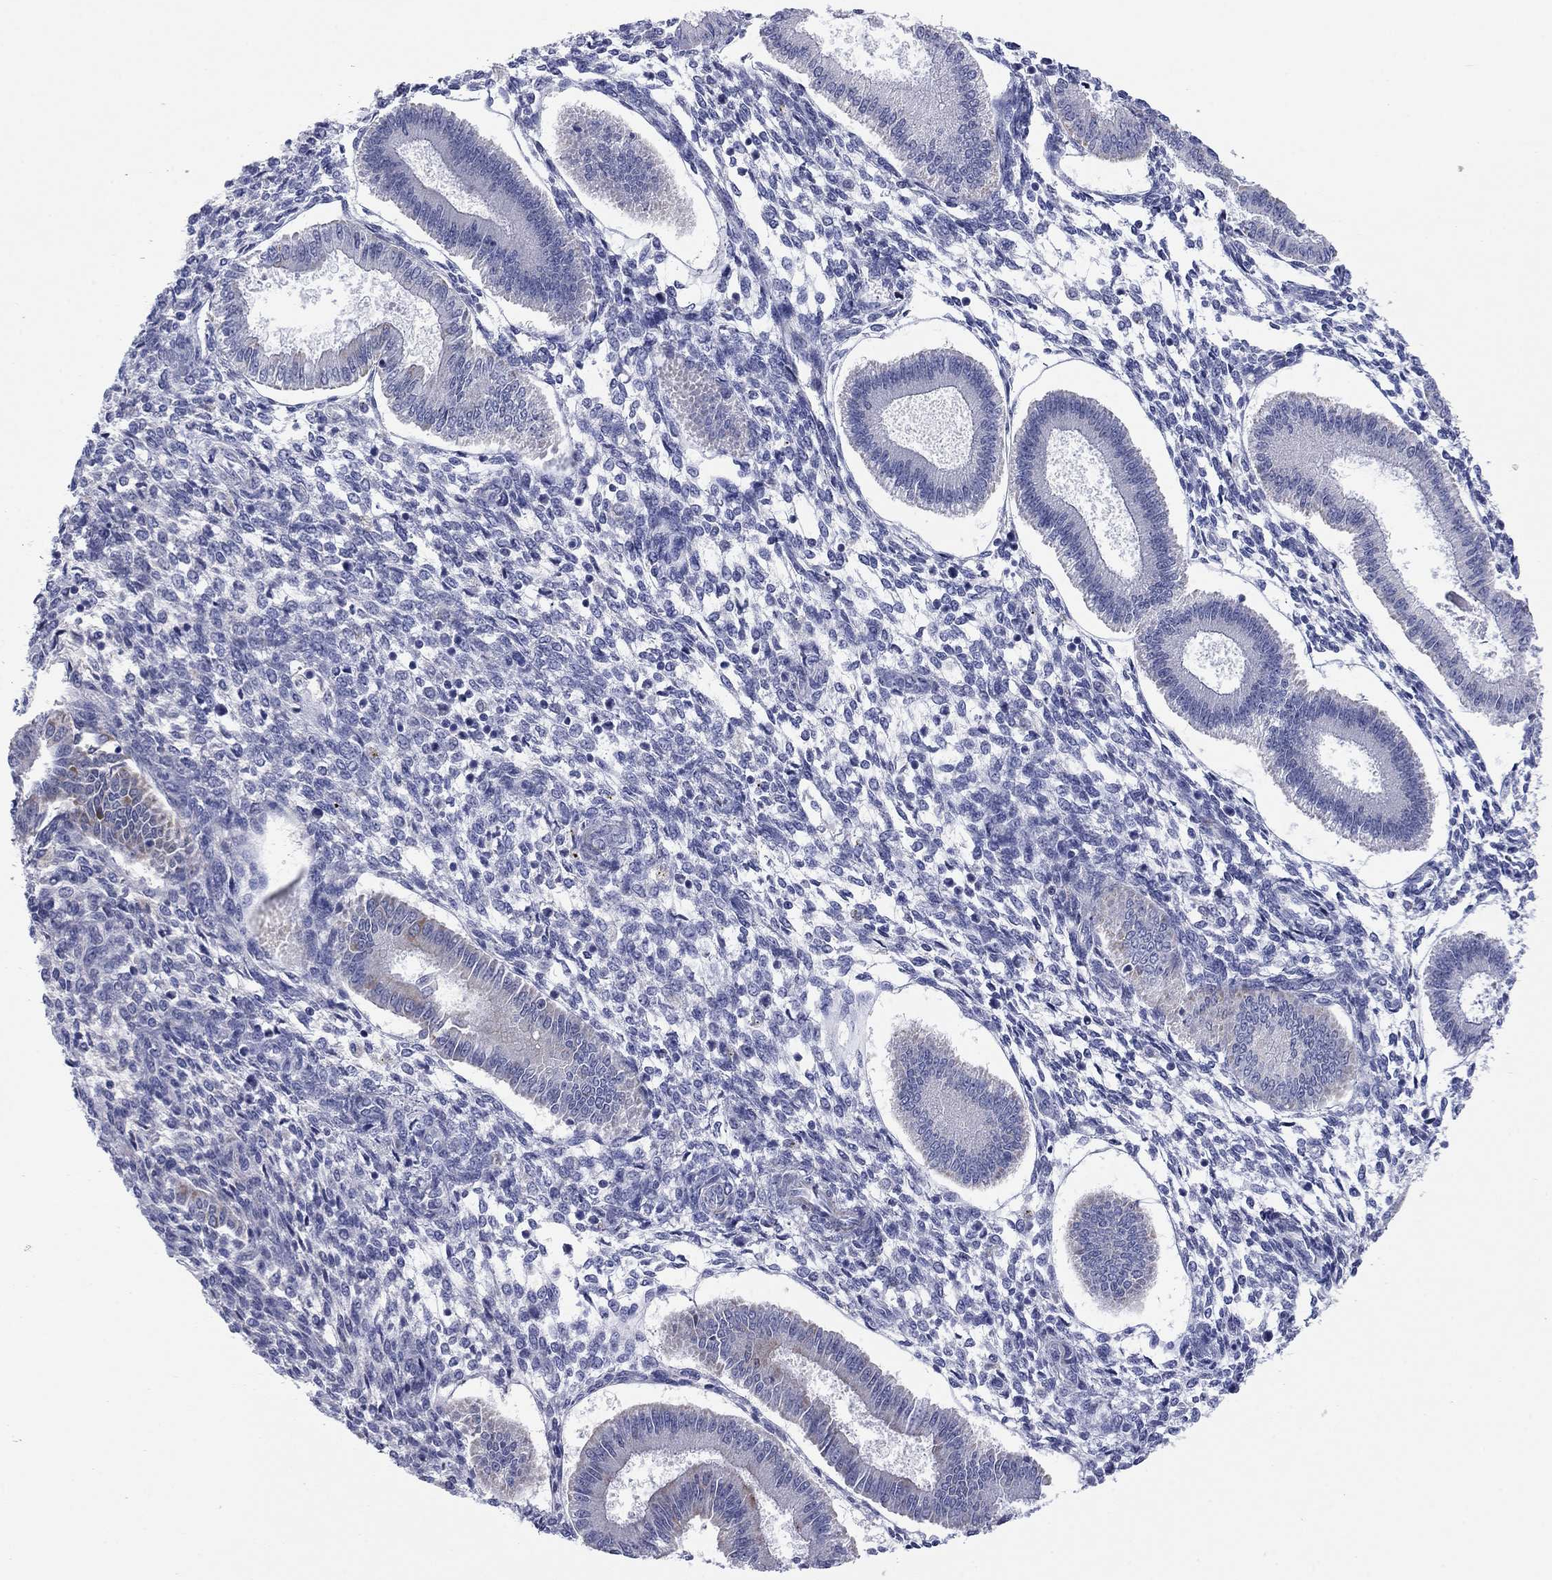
{"staining": {"intensity": "negative", "quantity": "none", "location": "none"}, "tissue": "endometrium", "cell_type": "Cells in endometrial stroma", "image_type": "normal", "snomed": [{"axis": "morphology", "description": "Normal tissue, NOS"}, {"axis": "topography", "description": "Endometrium"}], "caption": "DAB (3,3'-diaminobenzidine) immunohistochemical staining of unremarkable endometrium reveals no significant staining in cells in endometrial stroma. Nuclei are stained in blue.", "gene": "MGST3", "patient": {"sex": "female", "age": 43}}